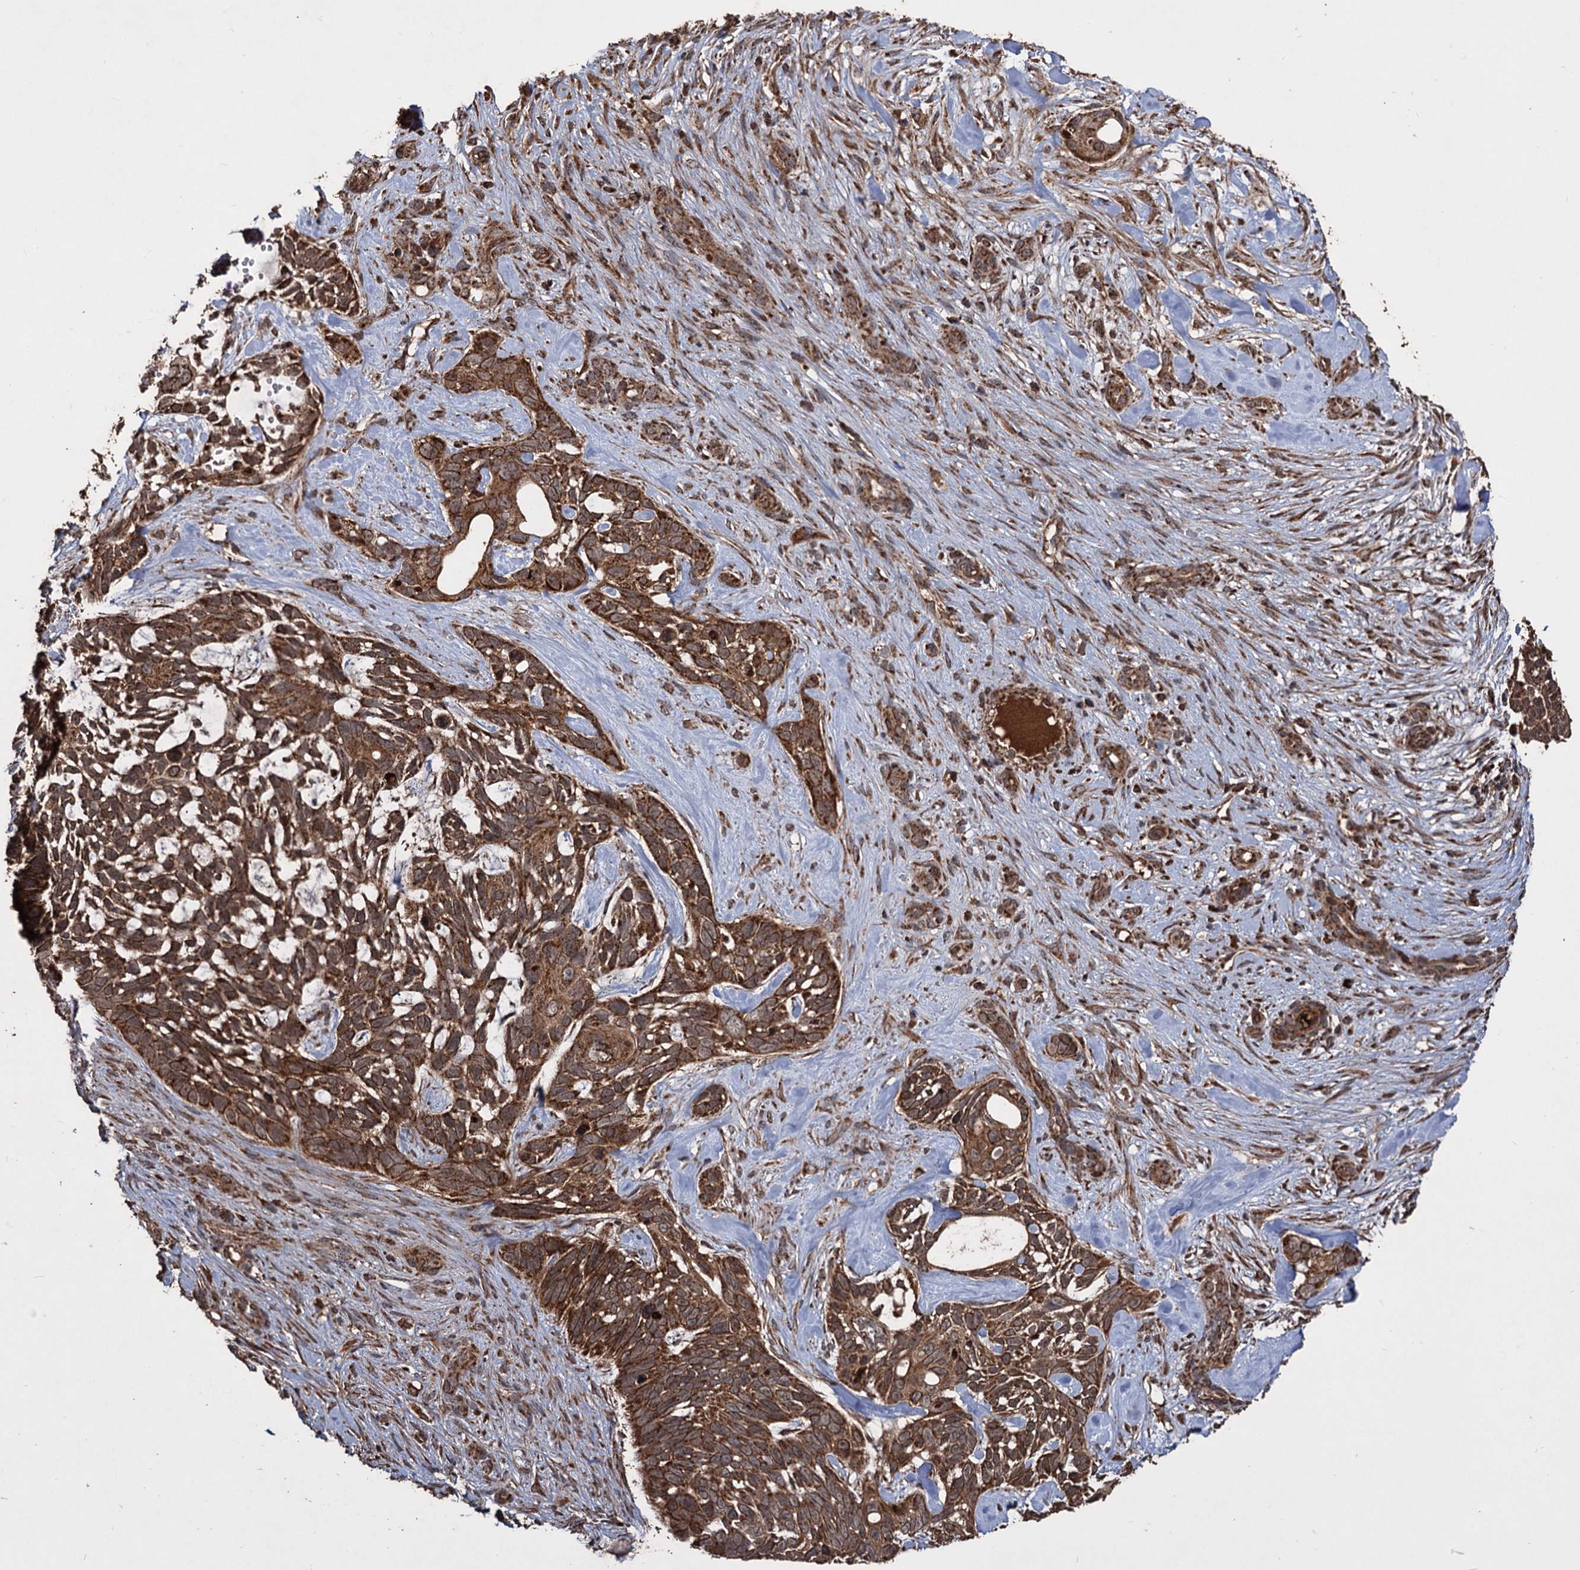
{"staining": {"intensity": "strong", "quantity": ">75%", "location": "cytoplasmic/membranous"}, "tissue": "skin cancer", "cell_type": "Tumor cells", "image_type": "cancer", "snomed": [{"axis": "morphology", "description": "Basal cell carcinoma"}, {"axis": "topography", "description": "Skin"}], "caption": "Strong cytoplasmic/membranous protein expression is present in approximately >75% of tumor cells in skin basal cell carcinoma. The staining was performed using DAB to visualize the protein expression in brown, while the nuclei were stained in blue with hematoxylin (Magnification: 20x).", "gene": "IPO4", "patient": {"sex": "male", "age": 88}}